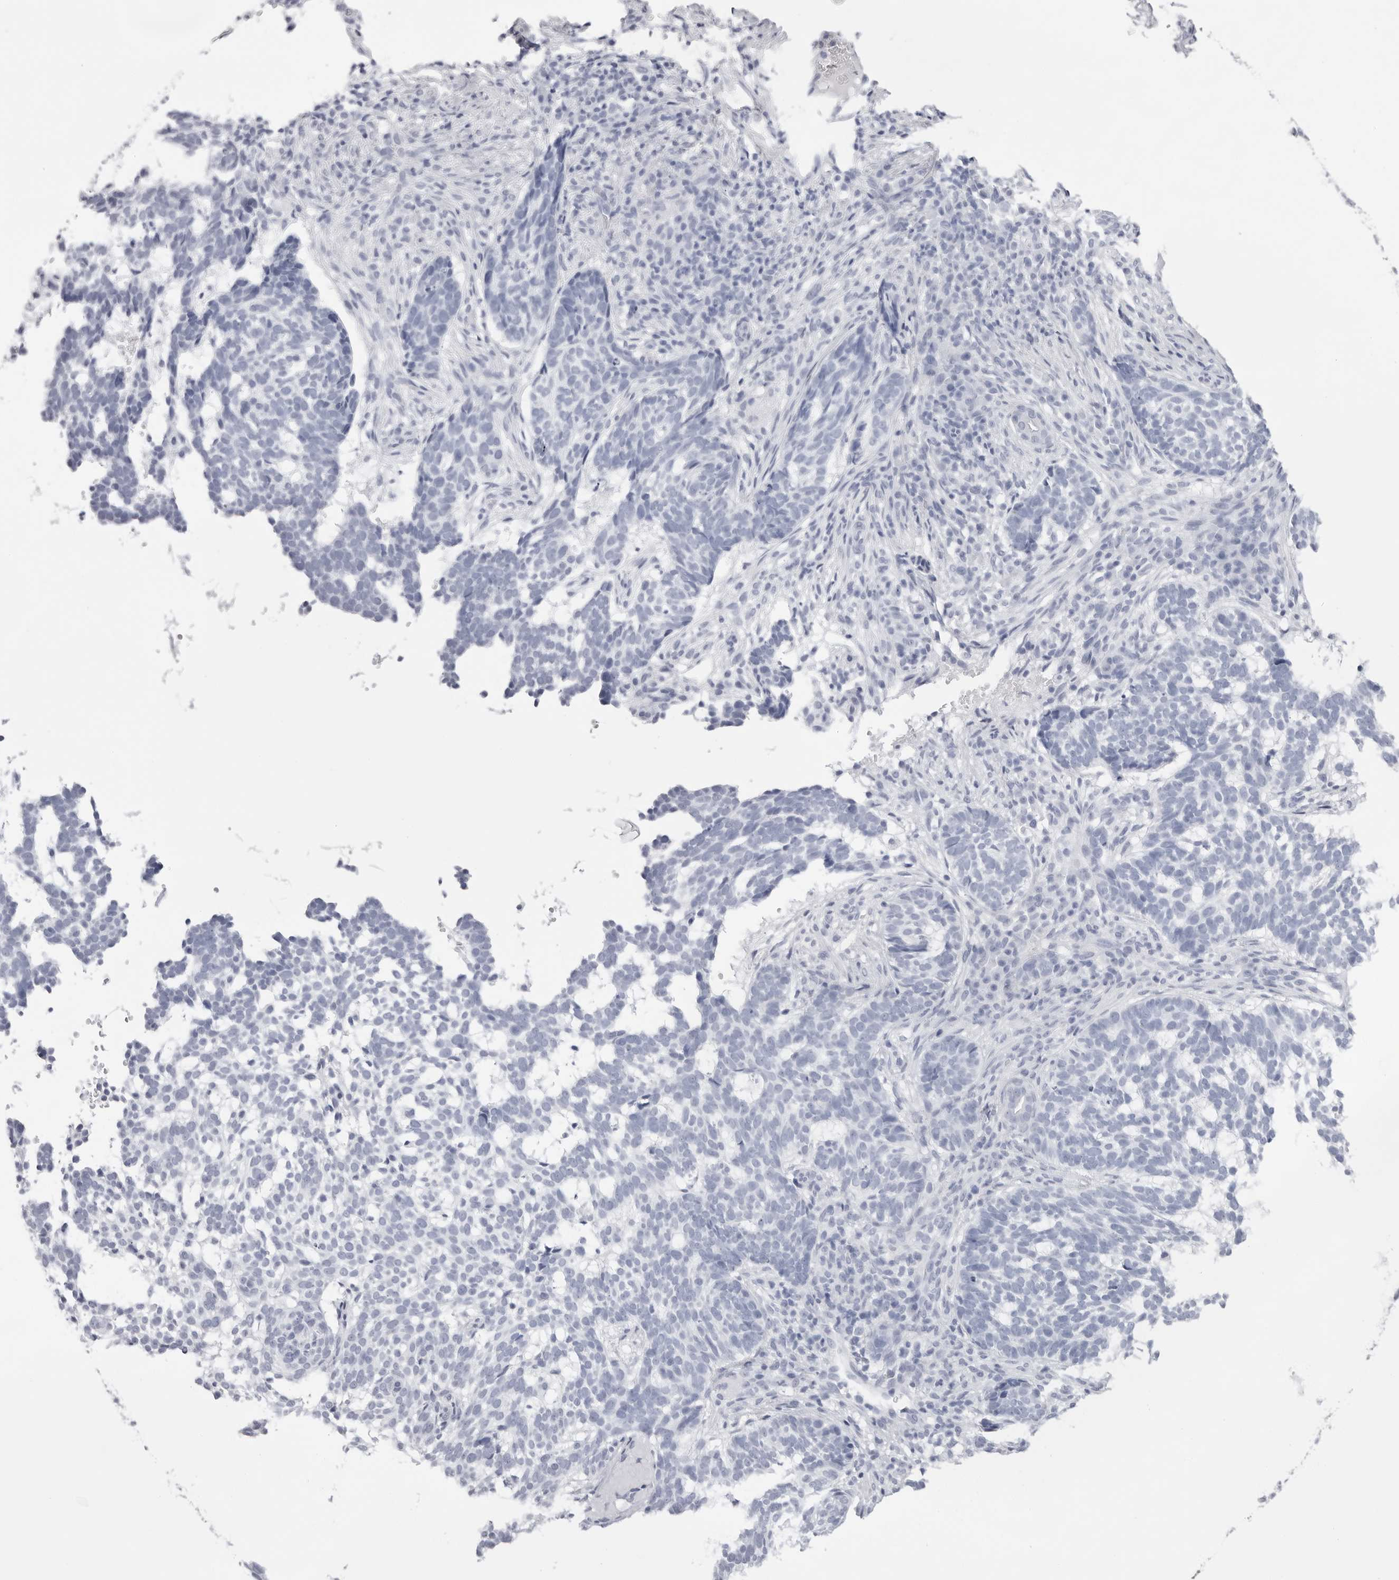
{"staining": {"intensity": "negative", "quantity": "none", "location": "none"}, "tissue": "skin cancer", "cell_type": "Tumor cells", "image_type": "cancer", "snomed": [{"axis": "morphology", "description": "Basal cell carcinoma"}, {"axis": "topography", "description": "Skin"}], "caption": "Tumor cells show no significant staining in skin cancer (basal cell carcinoma).", "gene": "TMOD4", "patient": {"sex": "male", "age": 85}}